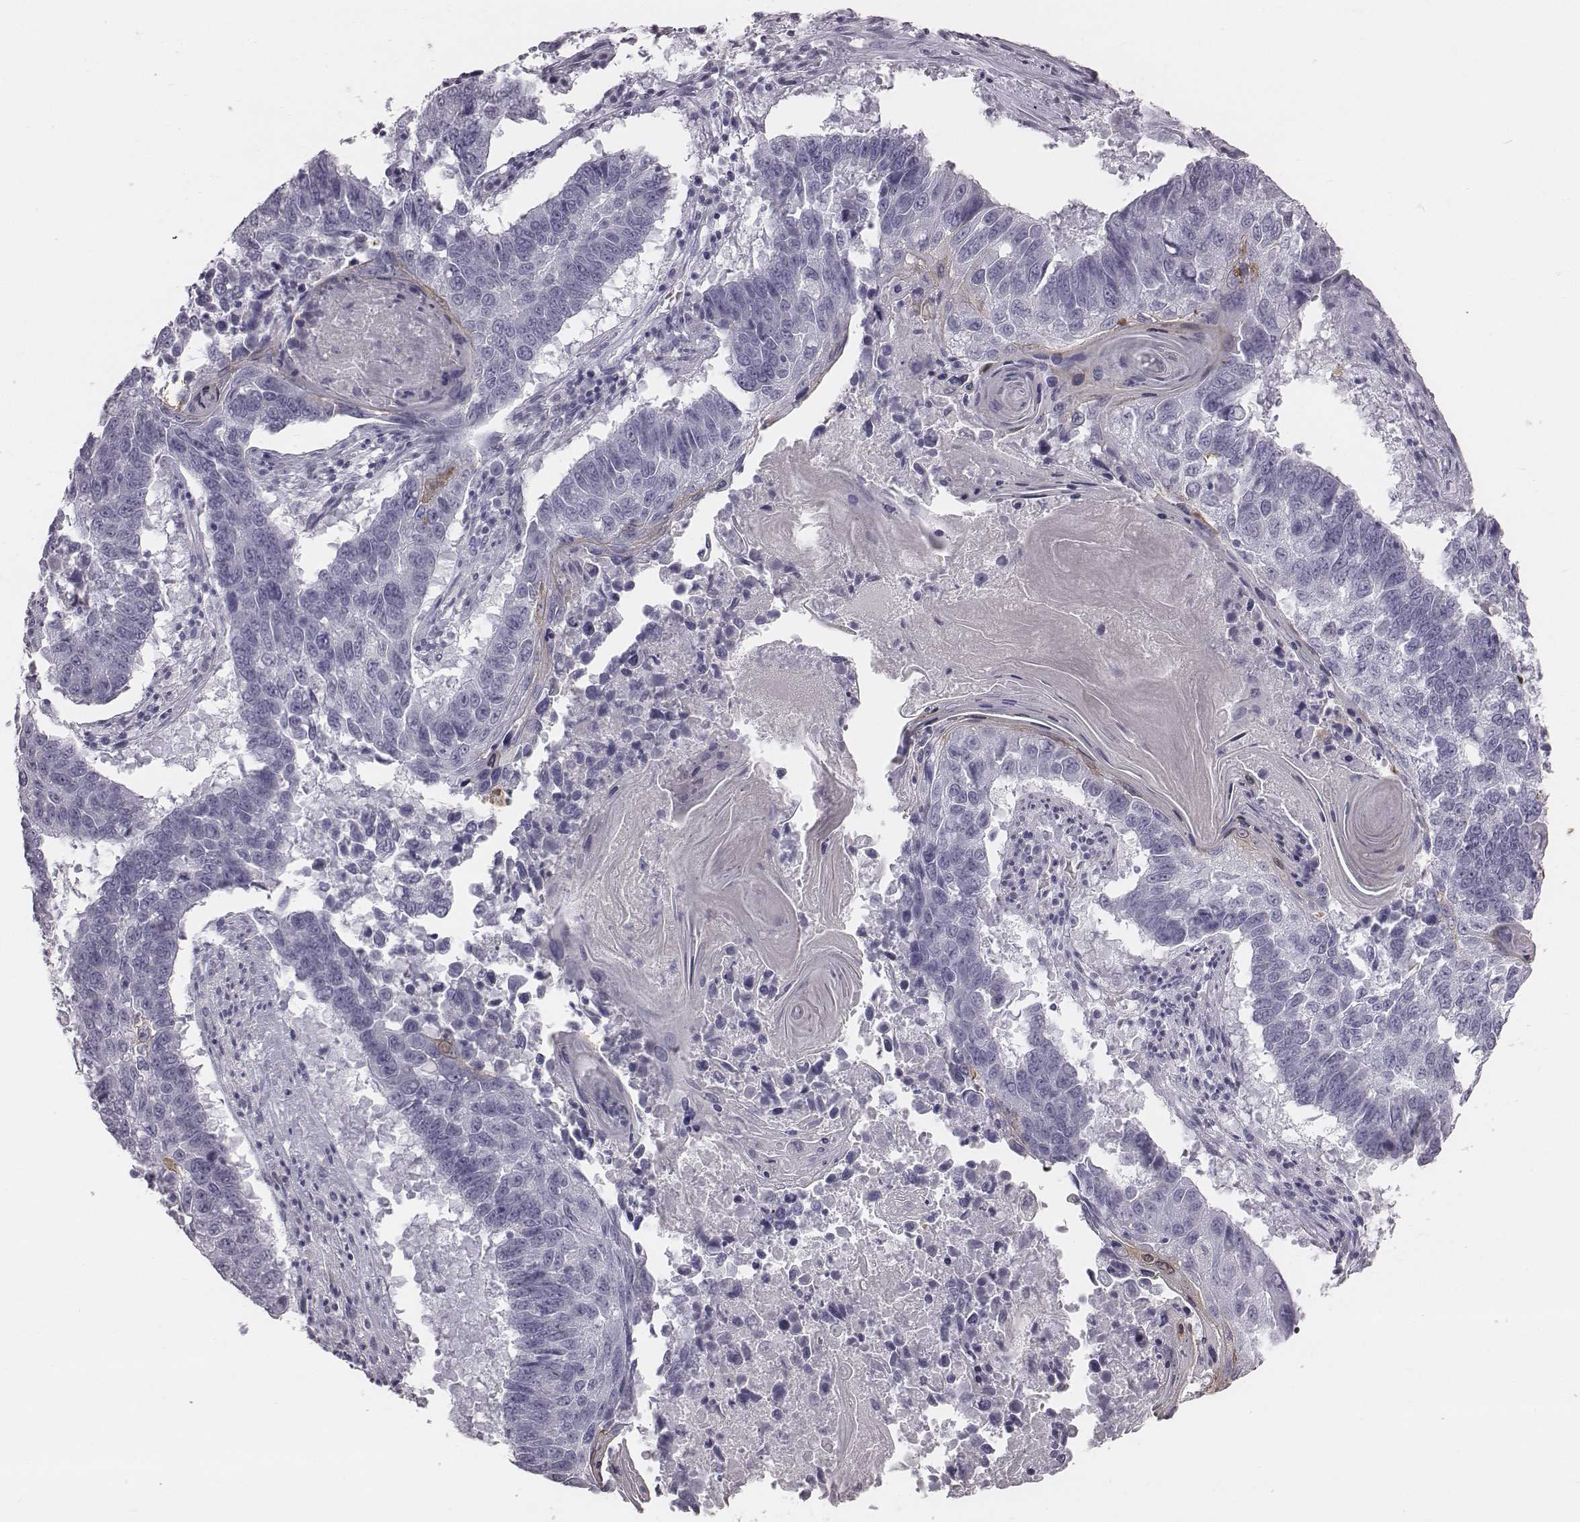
{"staining": {"intensity": "negative", "quantity": "none", "location": "none"}, "tissue": "lung cancer", "cell_type": "Tumor cells", "image_type": "cancer", "snomed": [{"axis": "morphology", "description": "Squamous cell carcinoma, NOS"}, {"axis": "topography", "description": "Lung"}], "caption": "Tumor cells are negative for protein expression in human lung squamous cell carcinoma.", "gene": "C6orf58", "patient": {"sex": "male", "age": 73}}